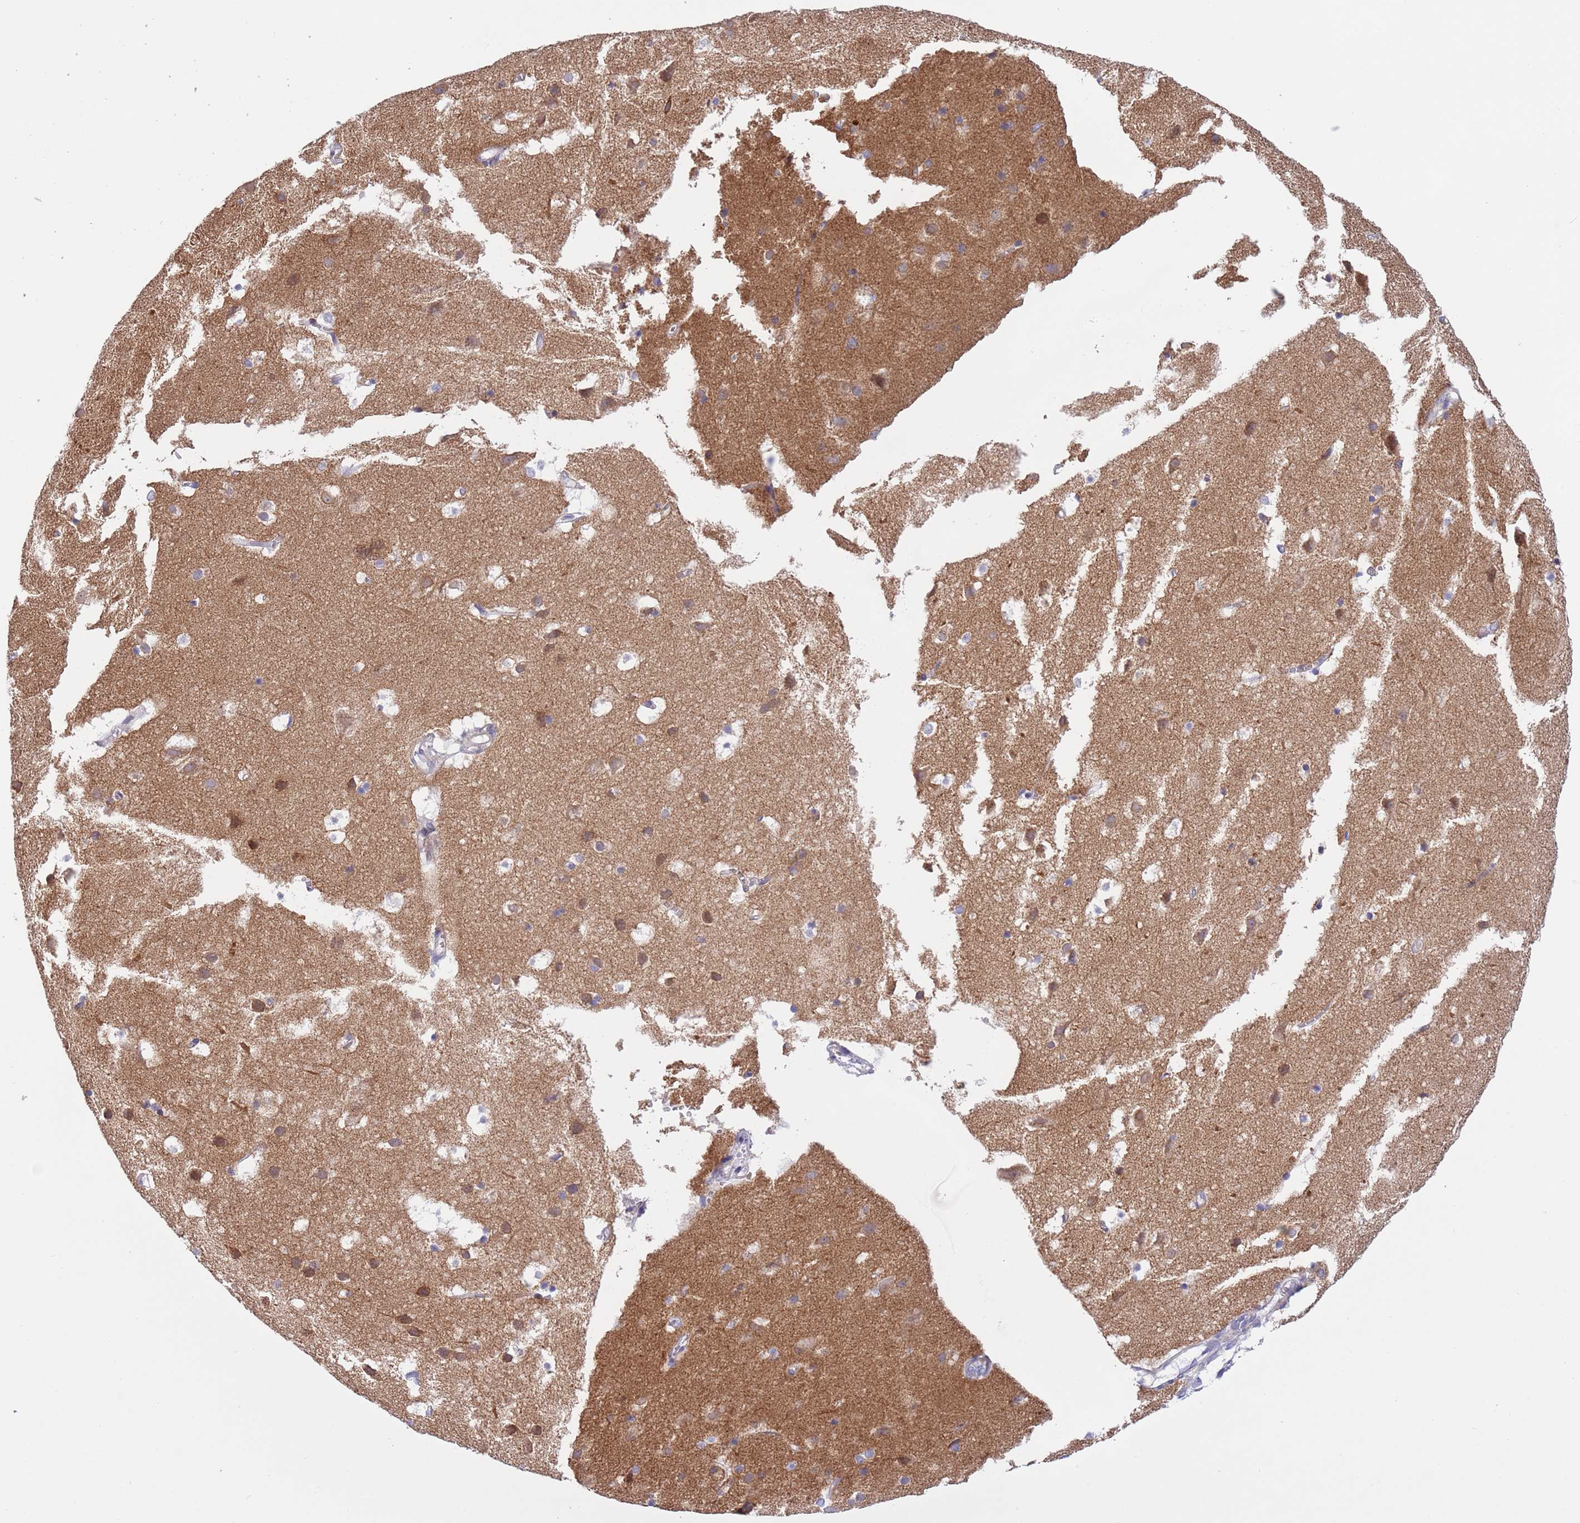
{"staining": {"intensity": "negative", "quantity": "none", "location": "none"}, "tissue": "cerebral cortex", "cell_type": "Endothelial cells", "image_type": "normal", "snomed": [{"axis": "morphology", "description": "Normal tissue, NOS"}, {"axis": "topography", "description": "Cerebral cortex"}], "caption": "Immunohistochemical staining of unremarkable human cerebral cortex exhibits no significant staining in endothelial cells.", "gene": "NET1", "patient": {"sex": "male", "age": 54}}